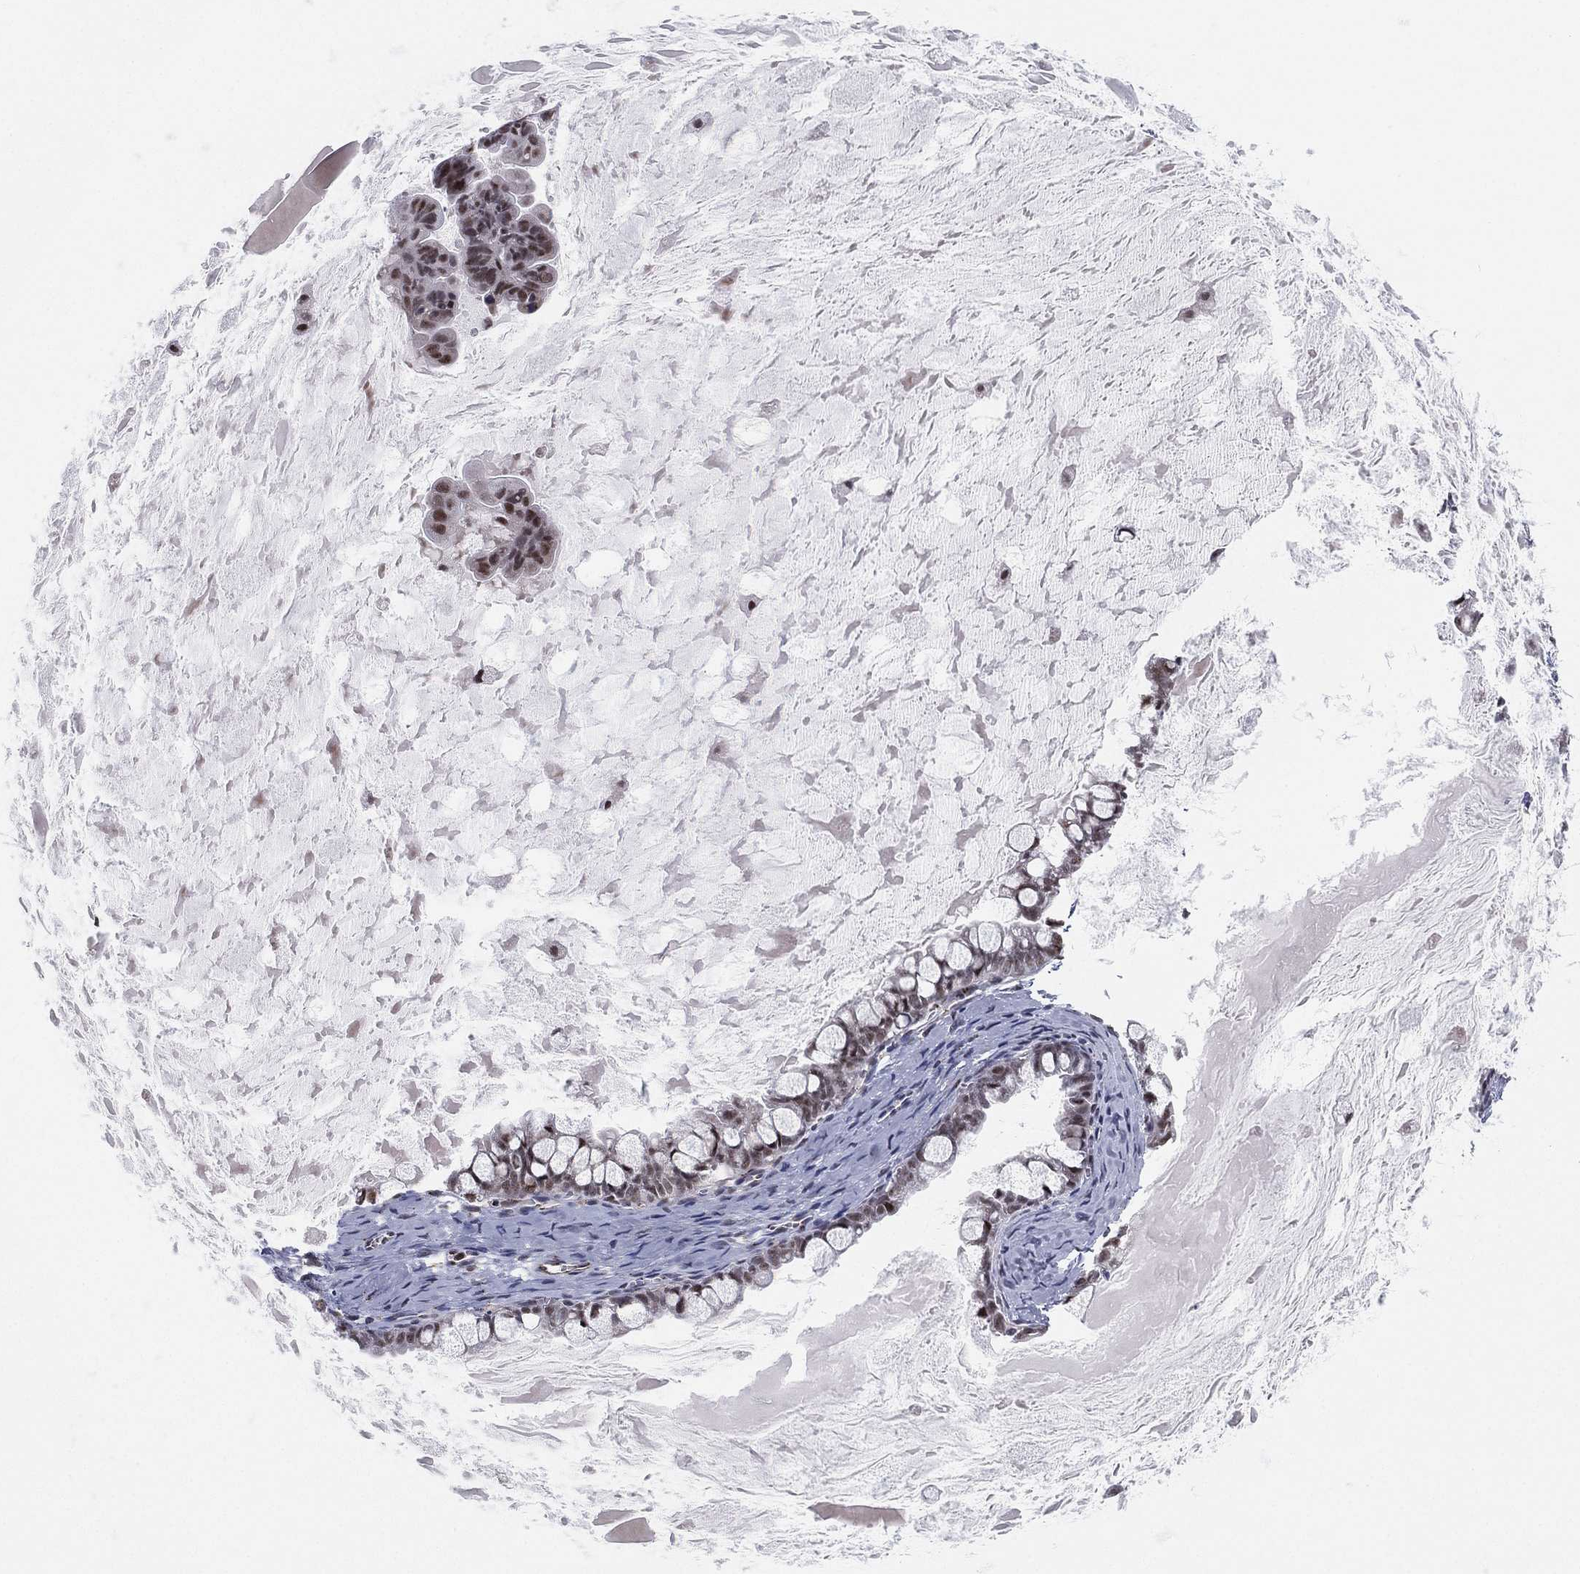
{"staining": {"intensity": "negative", "quantity": "none", "location": "none"}, "tissue": "ovarian cancer", "cell_type": "Tumor cells", "image_type": "cancer", "snomed": [{"axis": "morphology", "description": "Cystadenocarcinoma, mucinous, NOS"}, {"axis": "topography", "description": "Ovary"}], "caption": "Ovarian cancer (mucinous cystadenocarcinoma) was stained to show a protein in brown. There is no significant staining in tumor cells.", "gene": "CD177", "patient": {"sex": "female", "age": 63}}